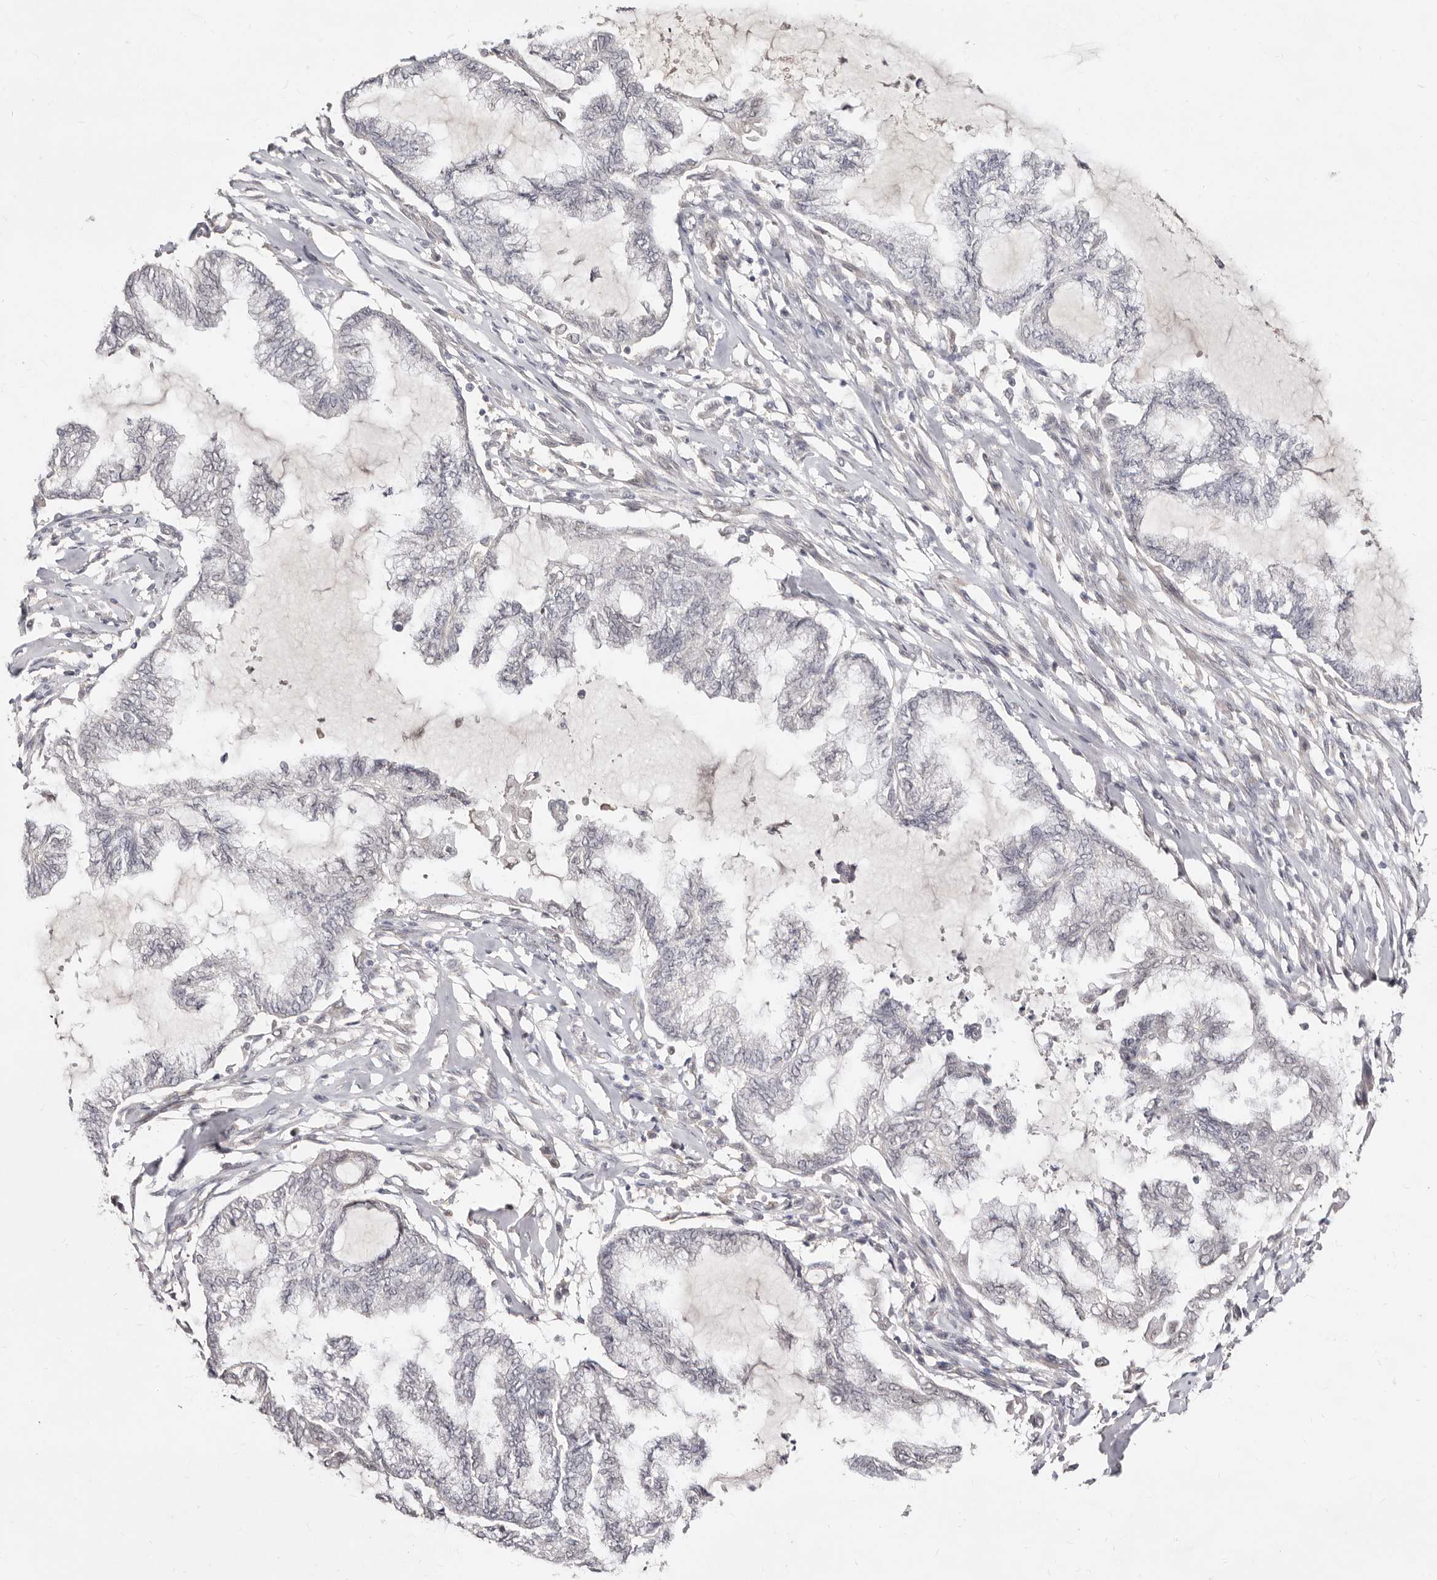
{"staining": {"intensity": "negative", "quantity": "none", "location": "none"}, "tissue": "endometrial cancer", "cell_type": "Tumor cells", "image_type": "cancer", "snomed": [{"axis": "morphology", "description": "Adenocarcinoma, NOS"}, {"axis": "topography", "description": "Endometrium"}], "caption": "Tumor cells are negative for protein expression in human adenocarcinoma (endometrial). The staining was performed using DAB to visualize the protein expression in brown, while the nuclei were stained in blue with hematoxylin (Magnification: 20x).", "gene": "LCORL", "patient": {"sex": "female", "age": 86}}